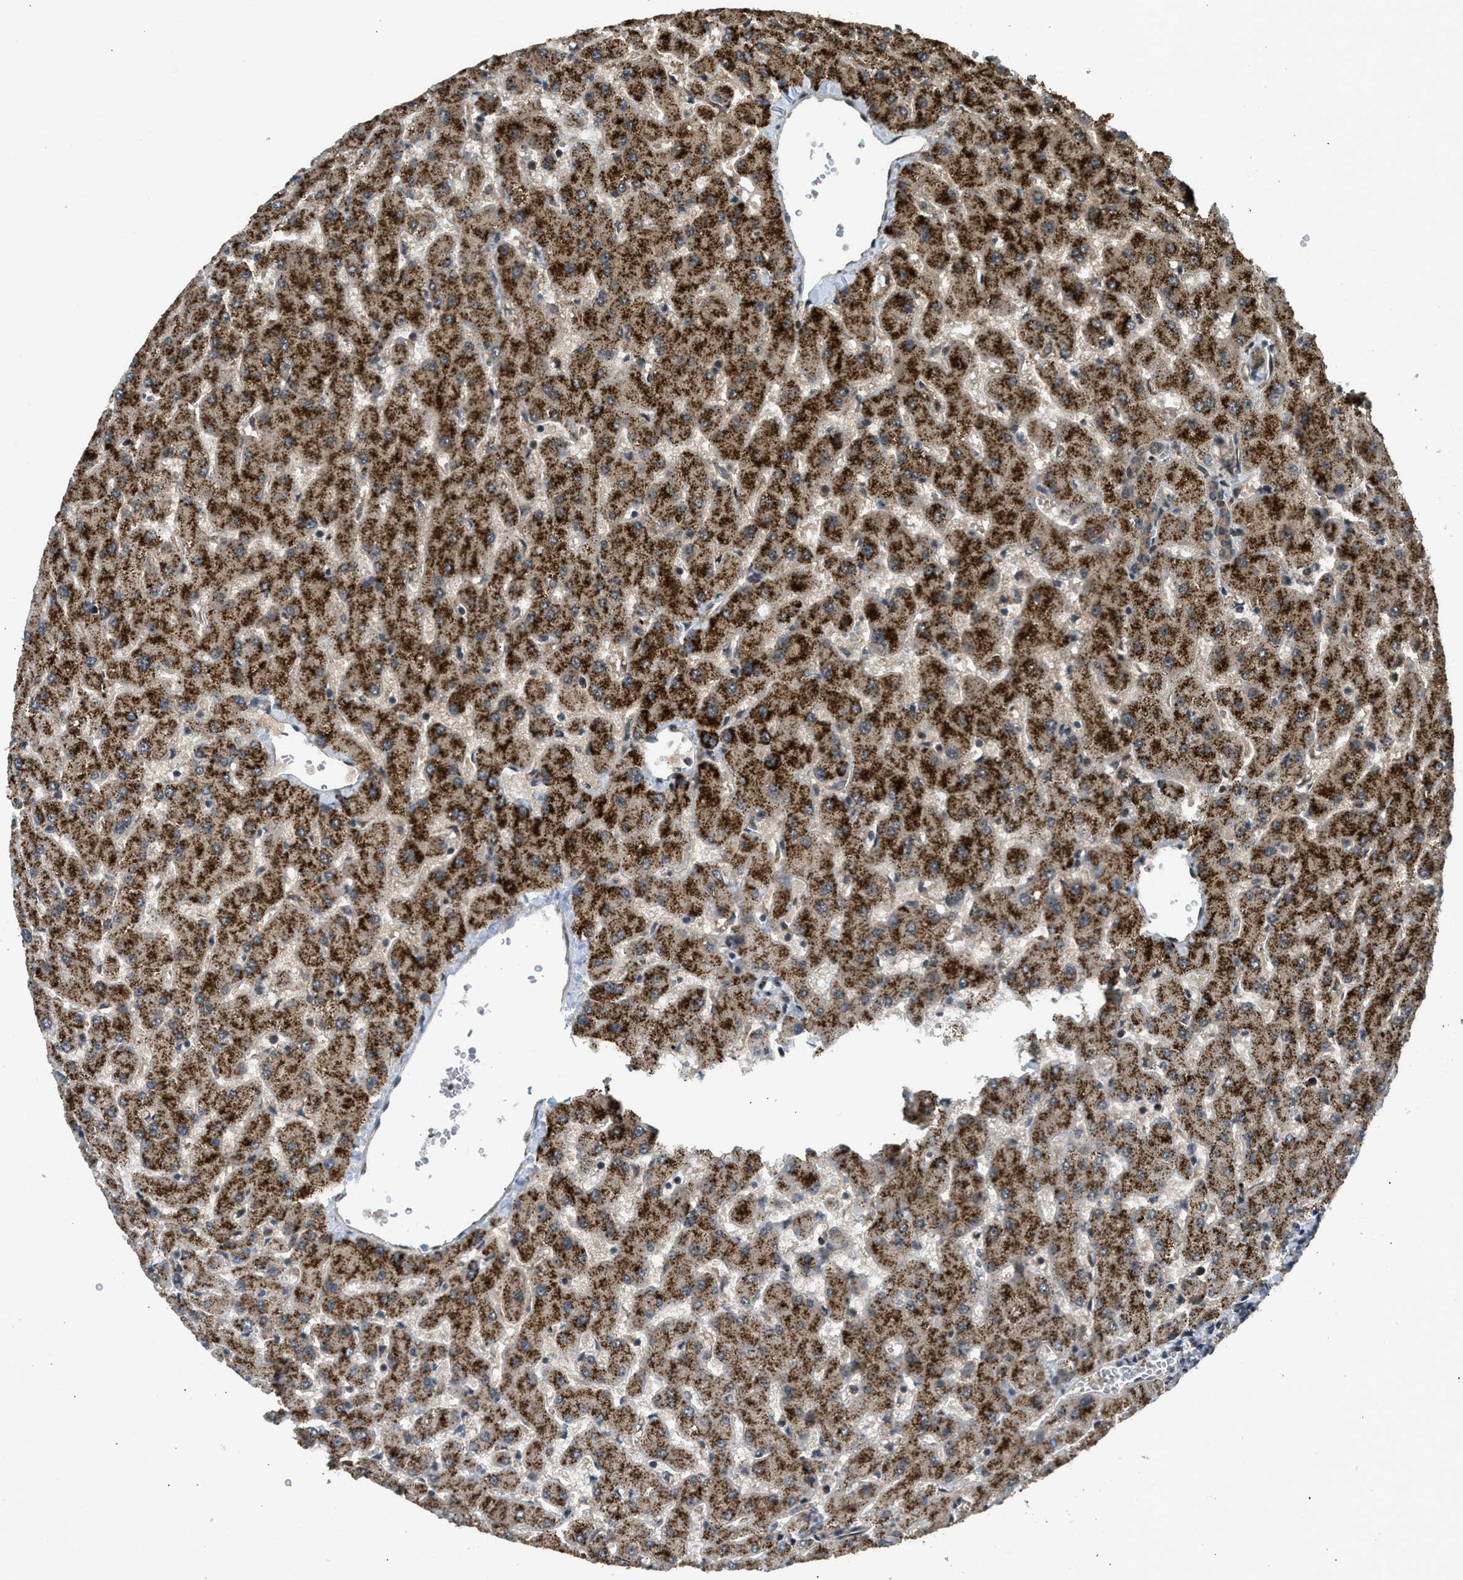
{"staining": {"intensity": "weak", "quantity": ">75%", "location": "cytoplasmic/membranous"}, "tissue": "liver", "cell_type": "Cholangiocytes", "image_type": "normal", "snomed": [{"axis": "morphology", "description": "Normal tissue, NOS"}, {"axis": "topography", "description": "Liver"}], "caption": "Liver stained with DAB immunohistochemistry (IHC) shows low levels of weak cytoplasmic/membranous positivity in approximately >75% of cholangiocytes.", "gene": "GET1", "patient": {"sex": "female", "age": 63}}